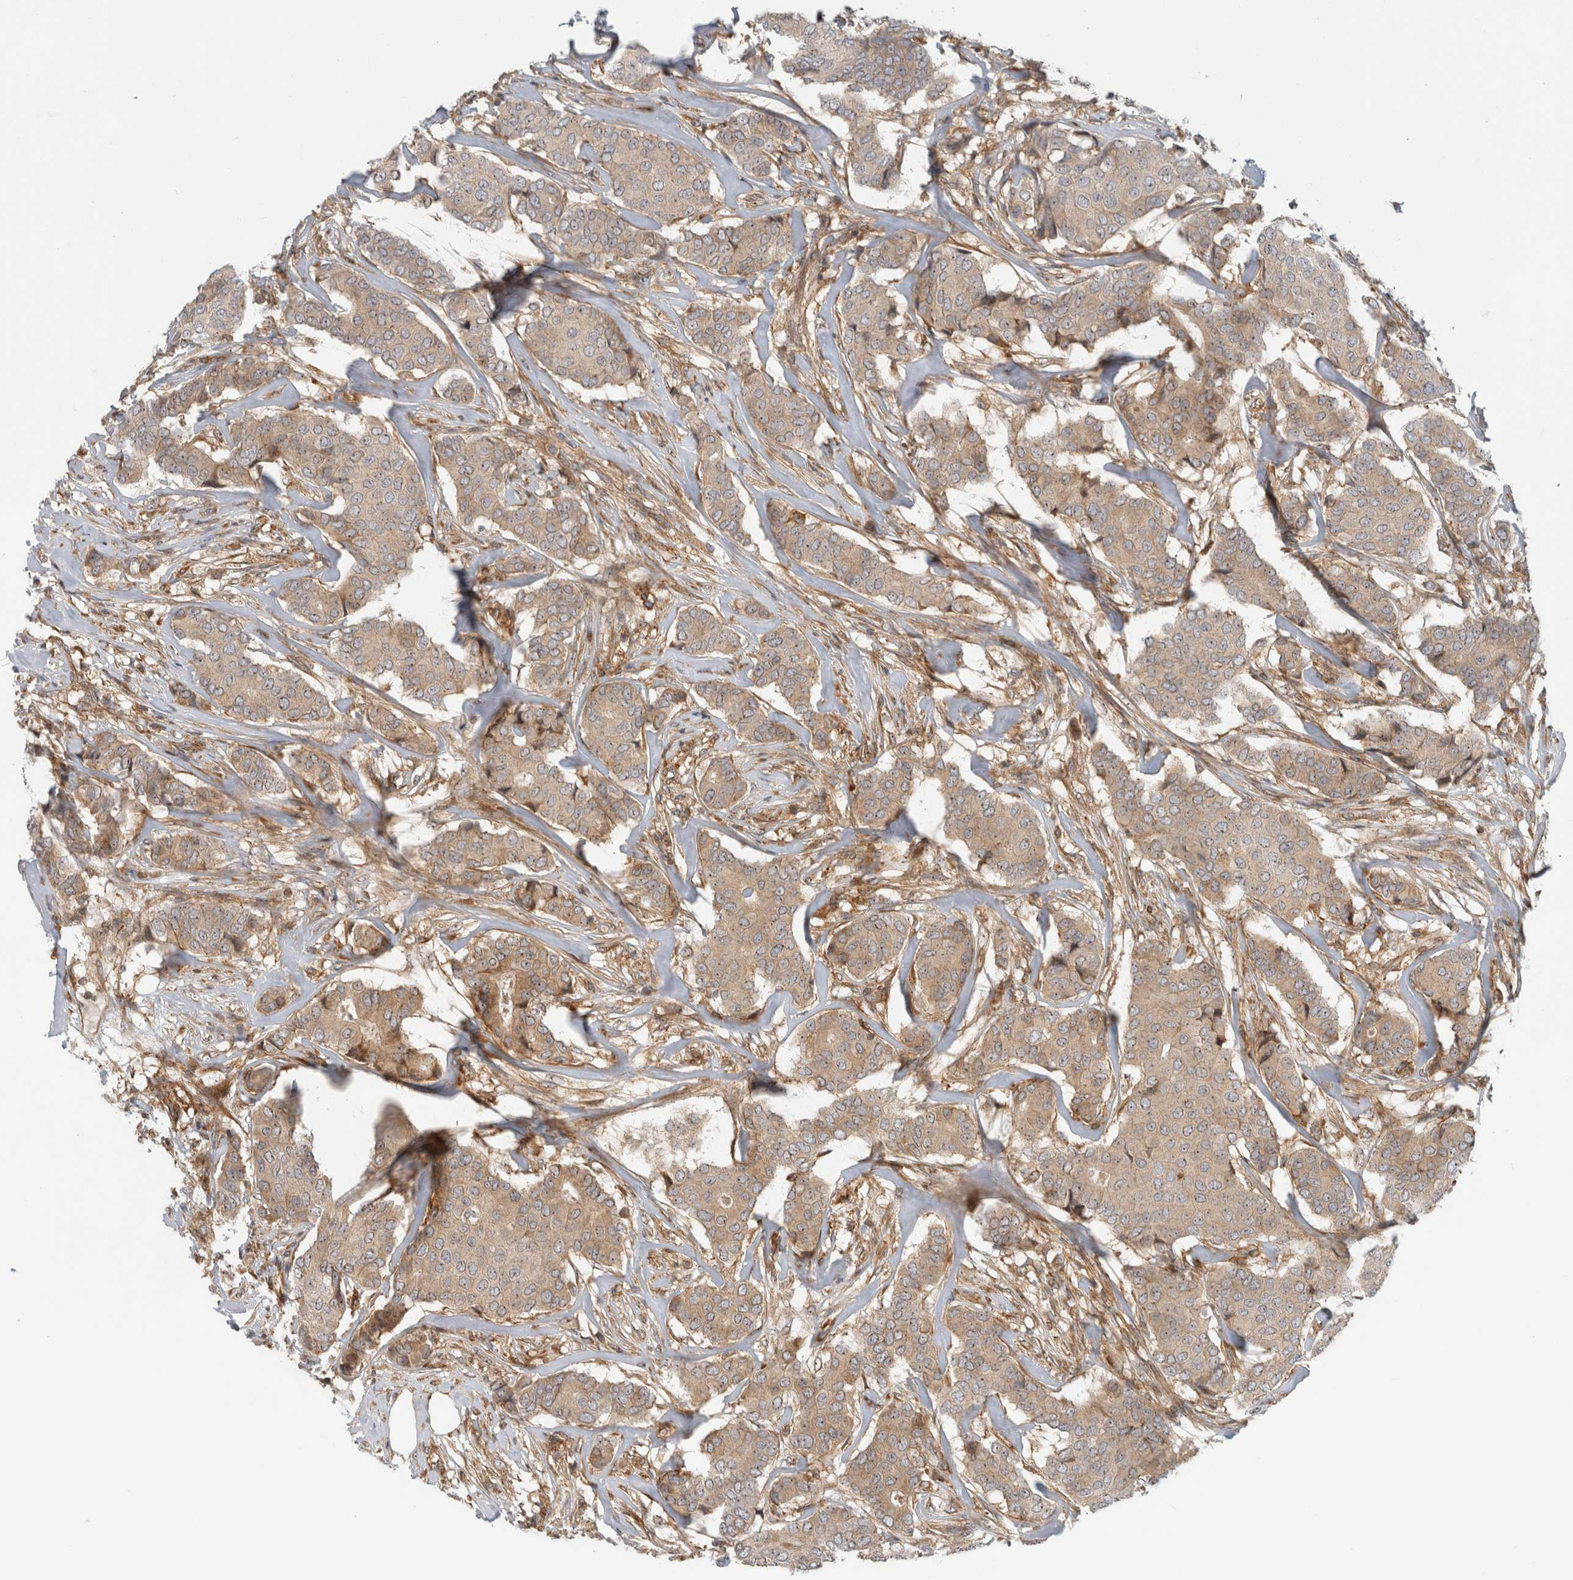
{"staining": {"intensity": "weak", "quantity": ">75%", "location": "cytoplasmic/membranous,nuclear"}, "tissue": "breast cancer", "cell_type": "Tumor cells", "image_type": "cancer", "snomed": [{"axis": "morphology", "description": "Duct carcinoma"}, {"axis": "topography", "description": "Breast"}], "caption": "Immunohistochemistry (IHC) (DAB (3,3'-diaminobenzidine)) staining of infiltrating ductal carcinoma (breast) reveals weak cytoplasmic/membranous and nuclear protein expression in approximately >75% of tumor cells. The staining is performed using DAB (3,3'-diaminobenzidine) brown chromogen to label protein expression. The nuclei are counter-stained blue using hematoxylin.", "gene": "WASF2", "patient": {"sex": "female", "age": 75}}